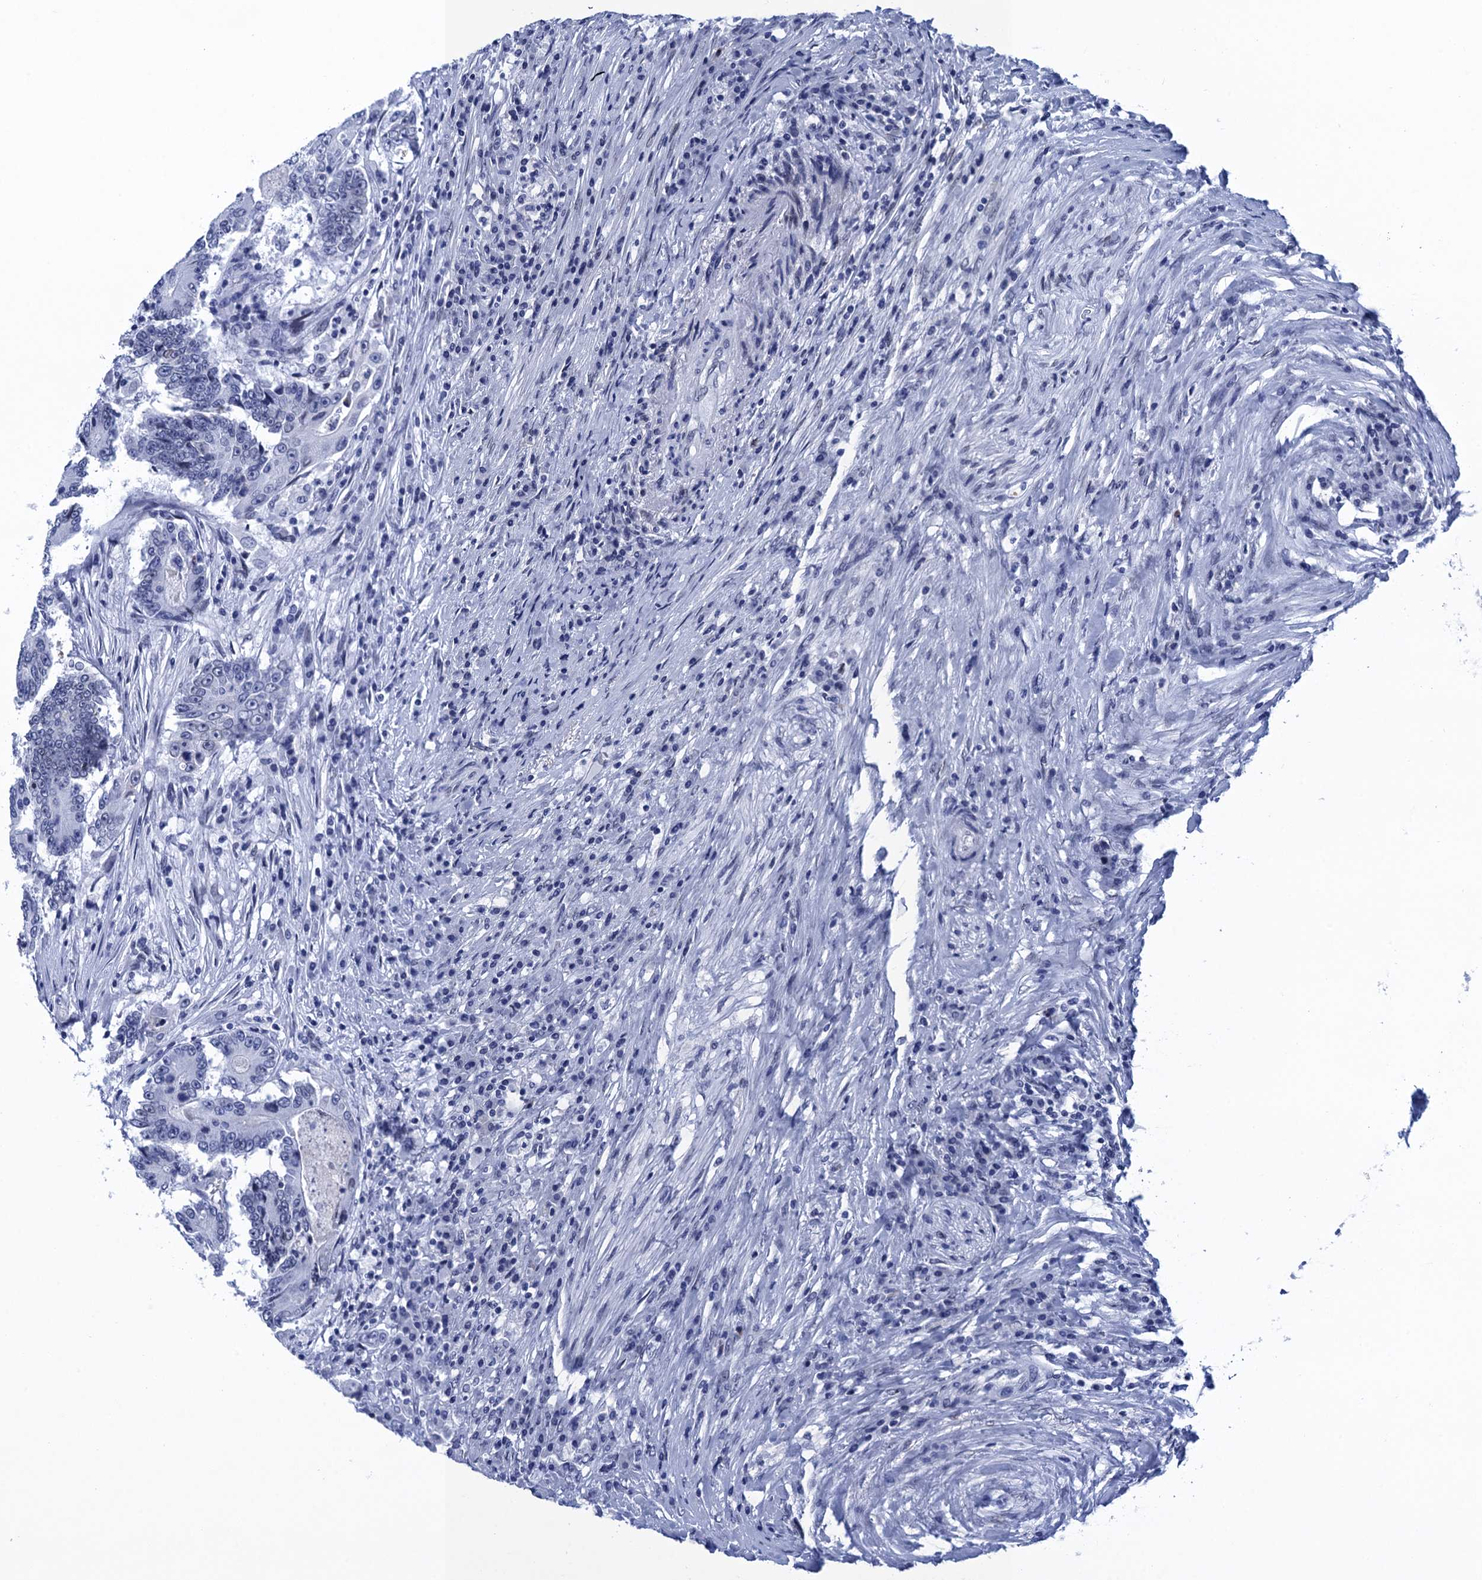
{"staining": {"intensity": "negative", "quantity": "none", "location": "none"}, "tissue": "colorectal cancer", "cell_type": "Tumor cells", "image_type": "cancer", "snomed": [{"axis": "morphology", "description": "Adenocarcinoma, NOS"}, {"axis": "topography", "description": "Colon"}], "caption": "This is a photomicrograph of IHC staining of adenocarcinoma (colorectal), which shows no staining in tumor cells.", "gene": "METTL25", "patient": {"sex": "male", "age": 83}}